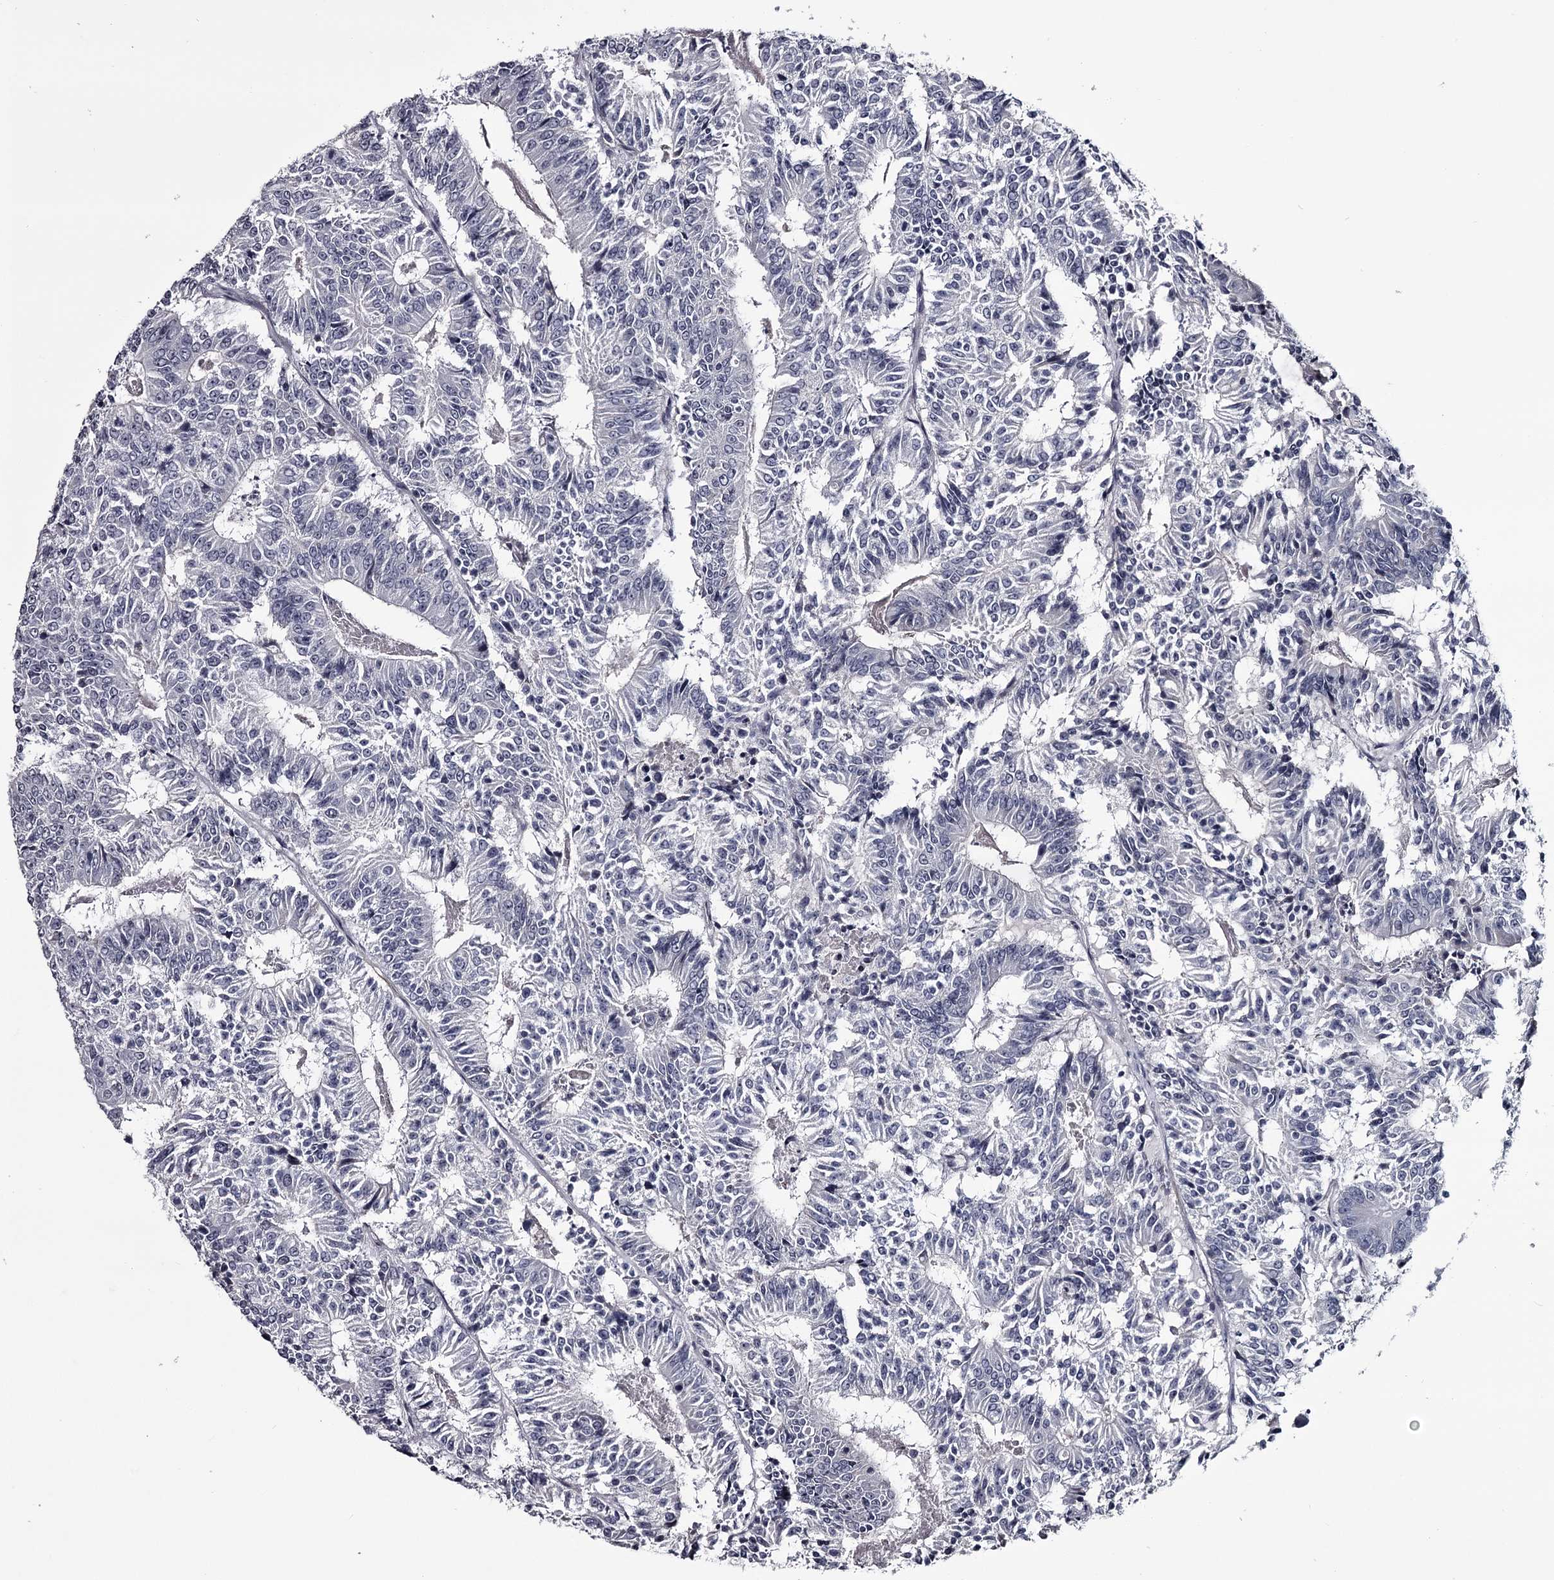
{"staining": {"intensity": "negative", "quantity": "none", "location": "none"}, "tissue": "colorectal cancer", "cell_type": "Tumor cells", "image_type": "cancer", "snomed": [{"axis": "morphology", "description": "Adenocarcinoma, NOS"}, {"axis": "topography", "description": "Colon"}], "caption": "This is an immunohistochemistry (IHC) micrograph of adenocarcinoma (colorectal). There is no staining in tumor cells.", "gene": "PRPF40B", "patient": {"sex": "male", "age": 83}}